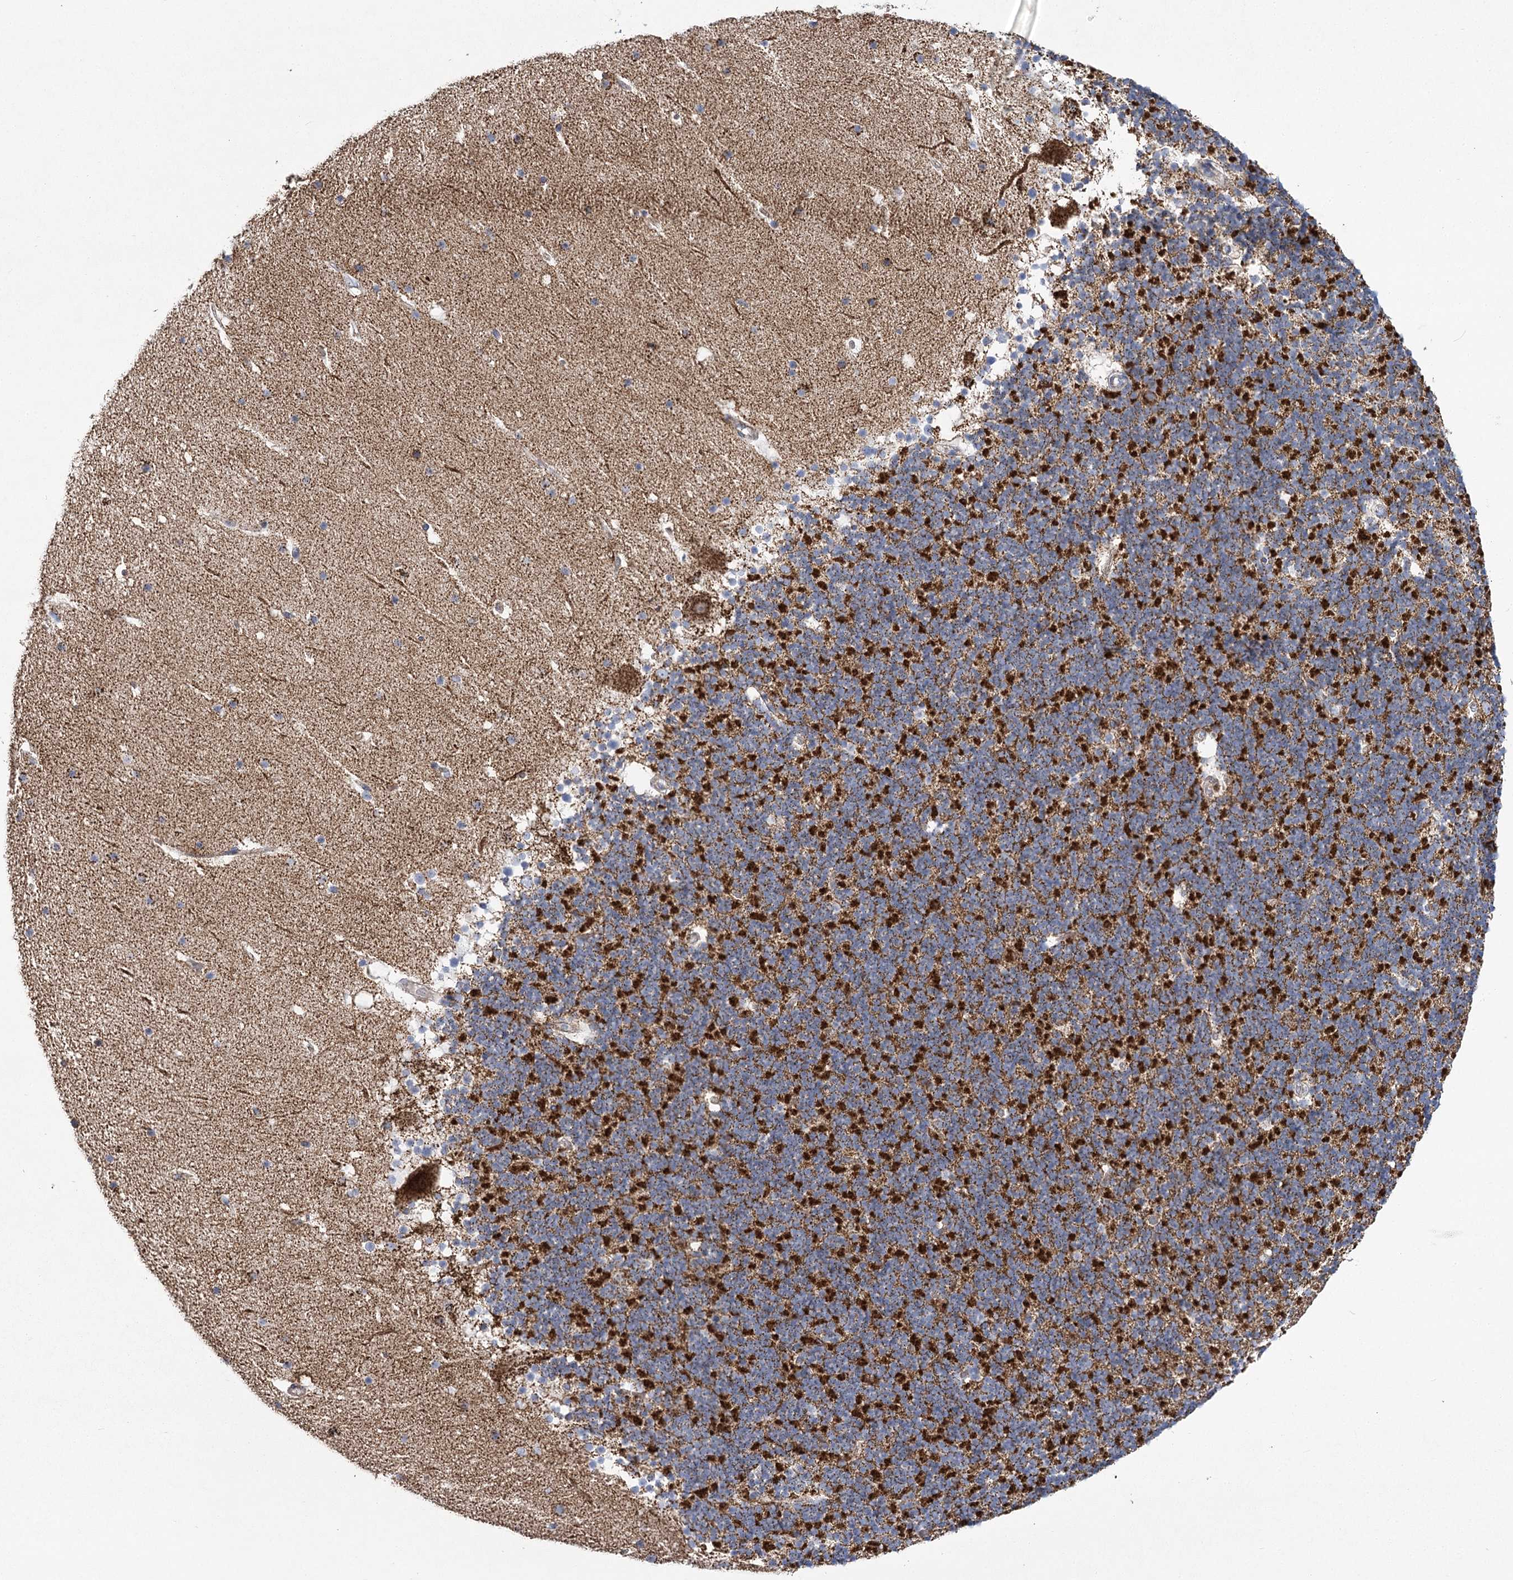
{"staining": {"intensity": "moderate", "quantity": "25%-75%", "location": "cytoplasmic/membranous"}, "tissue": "cerebellum", "cell_type": "Cells in granular layer", "image_type": "normal", "snomed": [{"axis": "morphology", "description": "Normal tissue, NOS"}, {"axis": "topography", "description": "Cerebellum"}], "caption": "Immunohistochemical staining of normal human cerebellum exhibits moderate cytoplasmic/membranous protein positivity in approximately 25%-75% of cells in granular layer. Using DAB (3,3'-diaminobenzidine) (brown) and hematoxylin (blue) stains, captured at high magnification using brightfield microscopy.", "gene": "SNX7", "patient": {"sex": "male", "age": 57}}